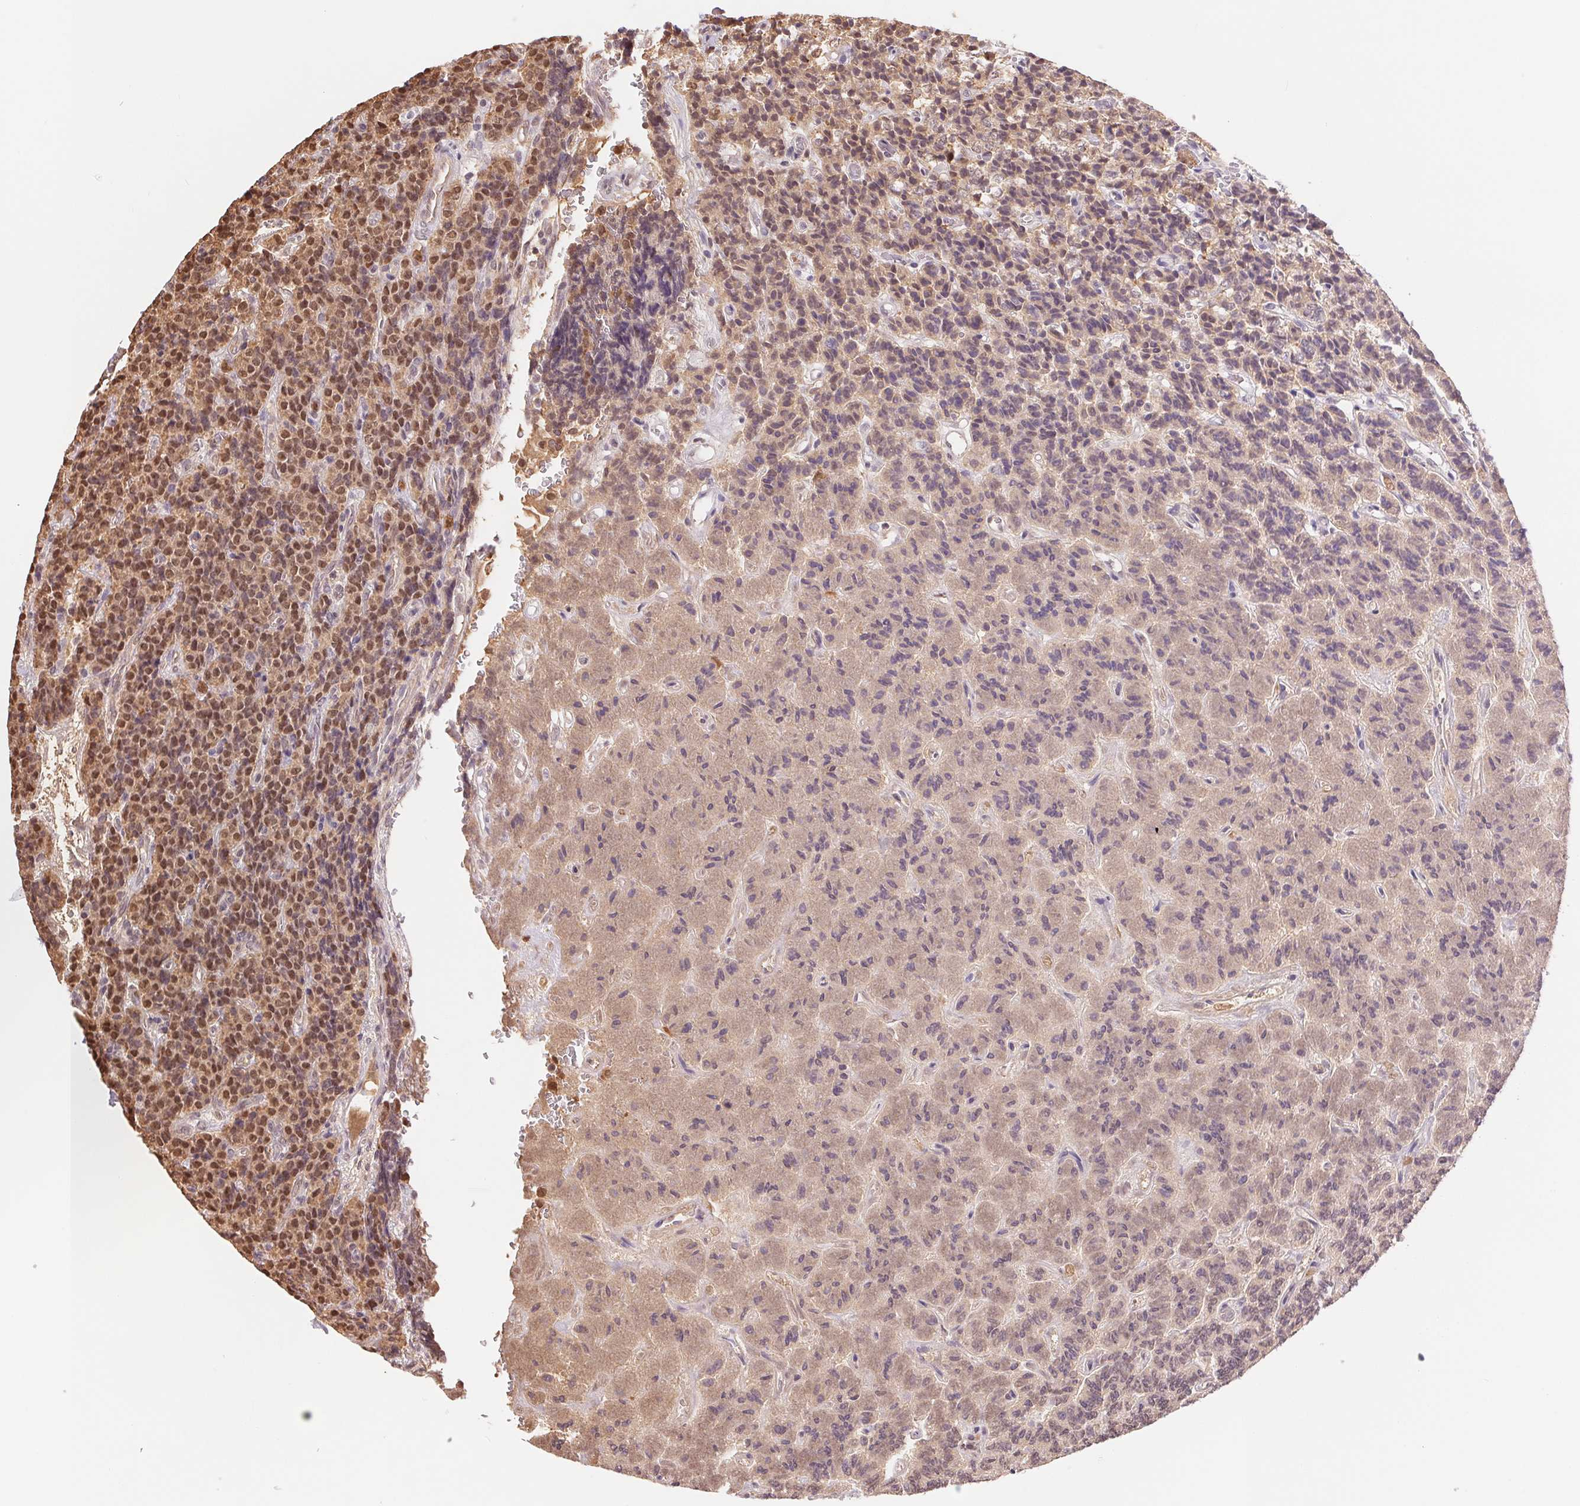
{"staining": {"intensity": "moderate", "quantity": ">75%", "location": "cytoplasmic/membranous,nuclear"}, "tissue": "carcinoid", "cell_type": "Tumor cells", "image_type": "cancer", "snomed": [{"axis": "morphology", "description": "Carcinoid, malignant, NOS"}, {"axis": "topography", "description": "Pancreas"}], "caption": "IHC of human carcinoid exhibits medium levels of moderate cytoplasmic/membranous and nuclear positivity in approximately >75% of tumor cells. The protein of interest is shown in brown color, while the nuclei are stained blue.", "gene": "CDC123", "patient": {"sex": "male", "age": 36}}